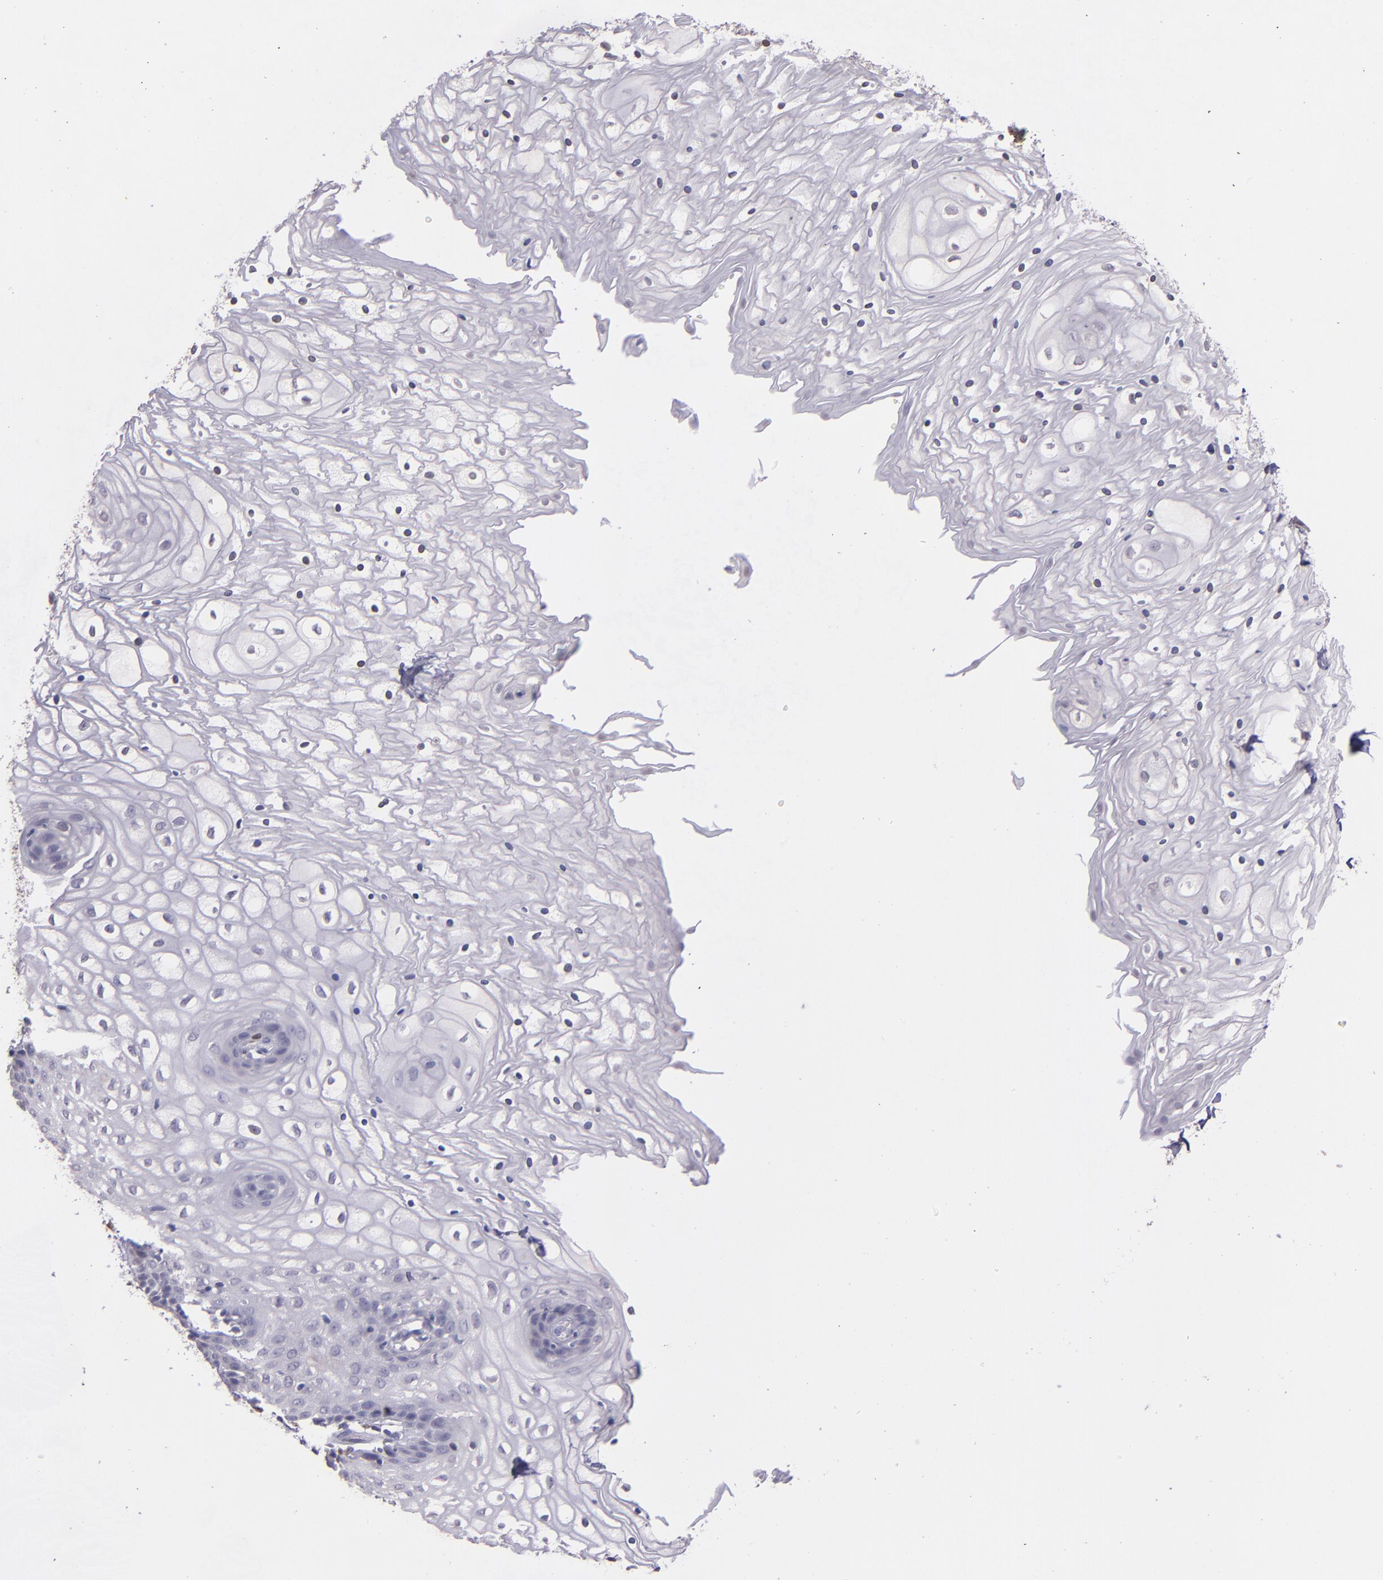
{"staining": {"intensity": "negative", "quantity": "none", "location": "none"}, "tissue": "vagina", "cell_type": "Squamous epithelial cells", "image_type": "normal", "snomed": [{"axis": "morphology", "description": "Normal tissue, NOS"}, {"axis": "topography", "description": "Vagina"}], "caption": "Squamous epithelial cells show no significant protein positivity in normal vagina. (DAB IHC, high magnification).", "gene": "NUP62CL", "patient": {"sex": "female", "age": 34}}